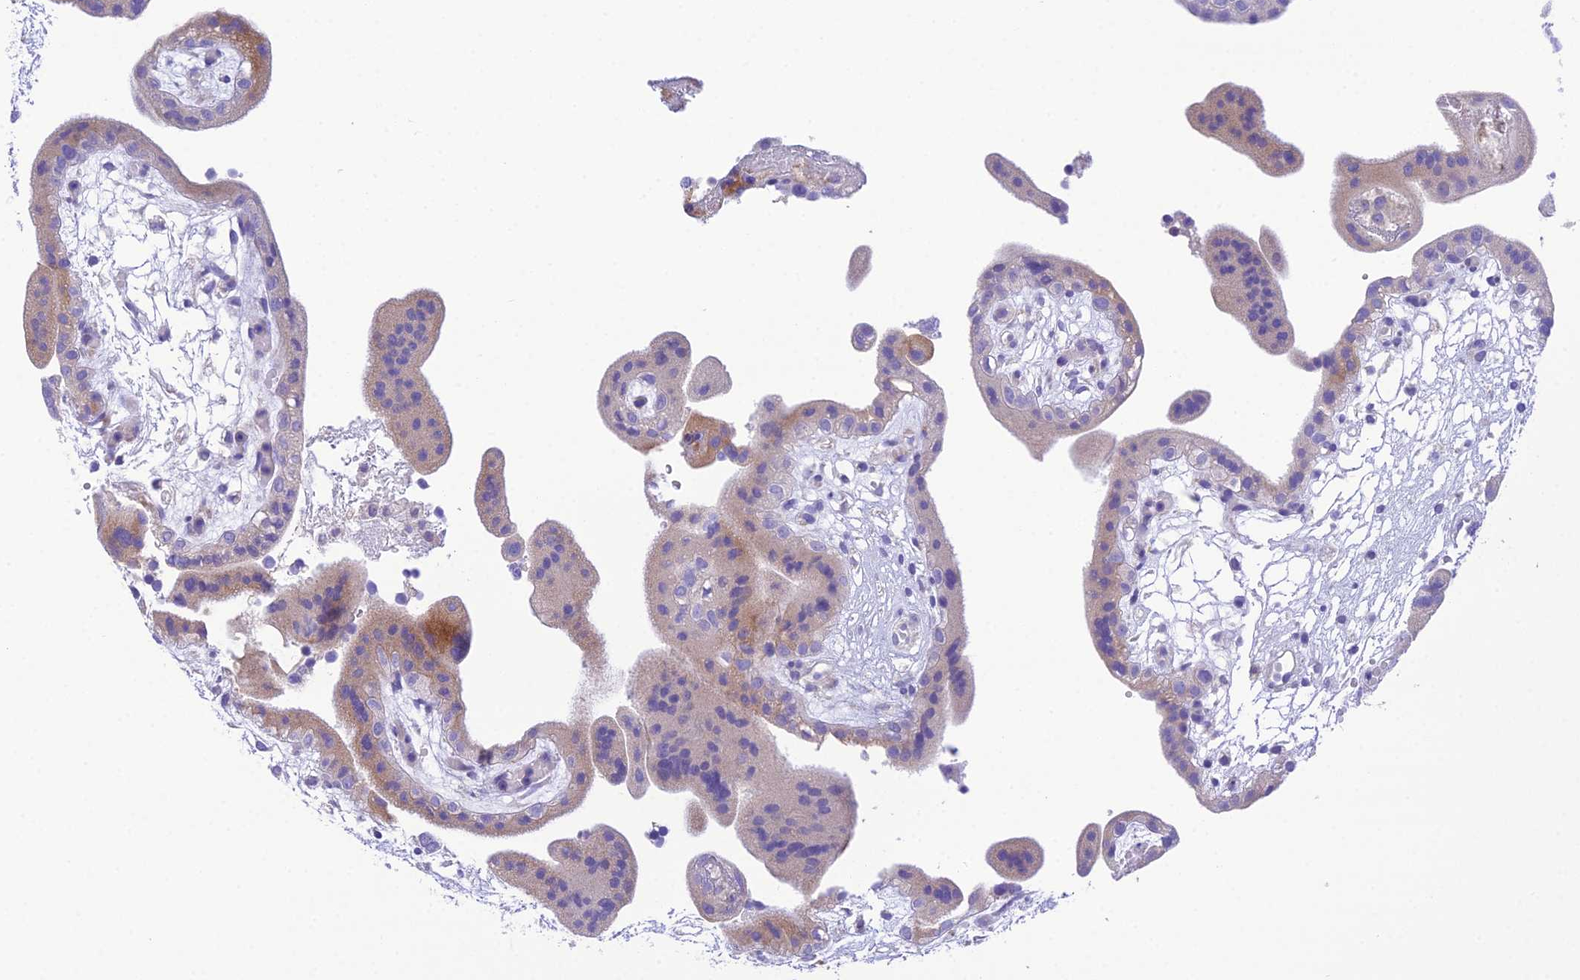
{"staining": {"intensity": "negative", "quantity": "none", "location": "none"}, "tissue": "placenta", "cell_type": "Decidual cells", "image_type": "normal", "snomed": [{"axis": "morphology", "description": "Normal tissue, NOS"}, {"axis": "topography", "description": "Placenta"}], "caption": "DAB (3,3'-diaminobenzidine) immunohistochemical staining of normal human placenta demonstrates no significant staining in decidual cells. (Stains: DAB immunohistochemistry (IHC) with hematoxylin counter stain, Microscopy: brightfield microscopy at high magnification).", "gene": "KIAA0408", "patient": {"sex": "female", "age": 18}}